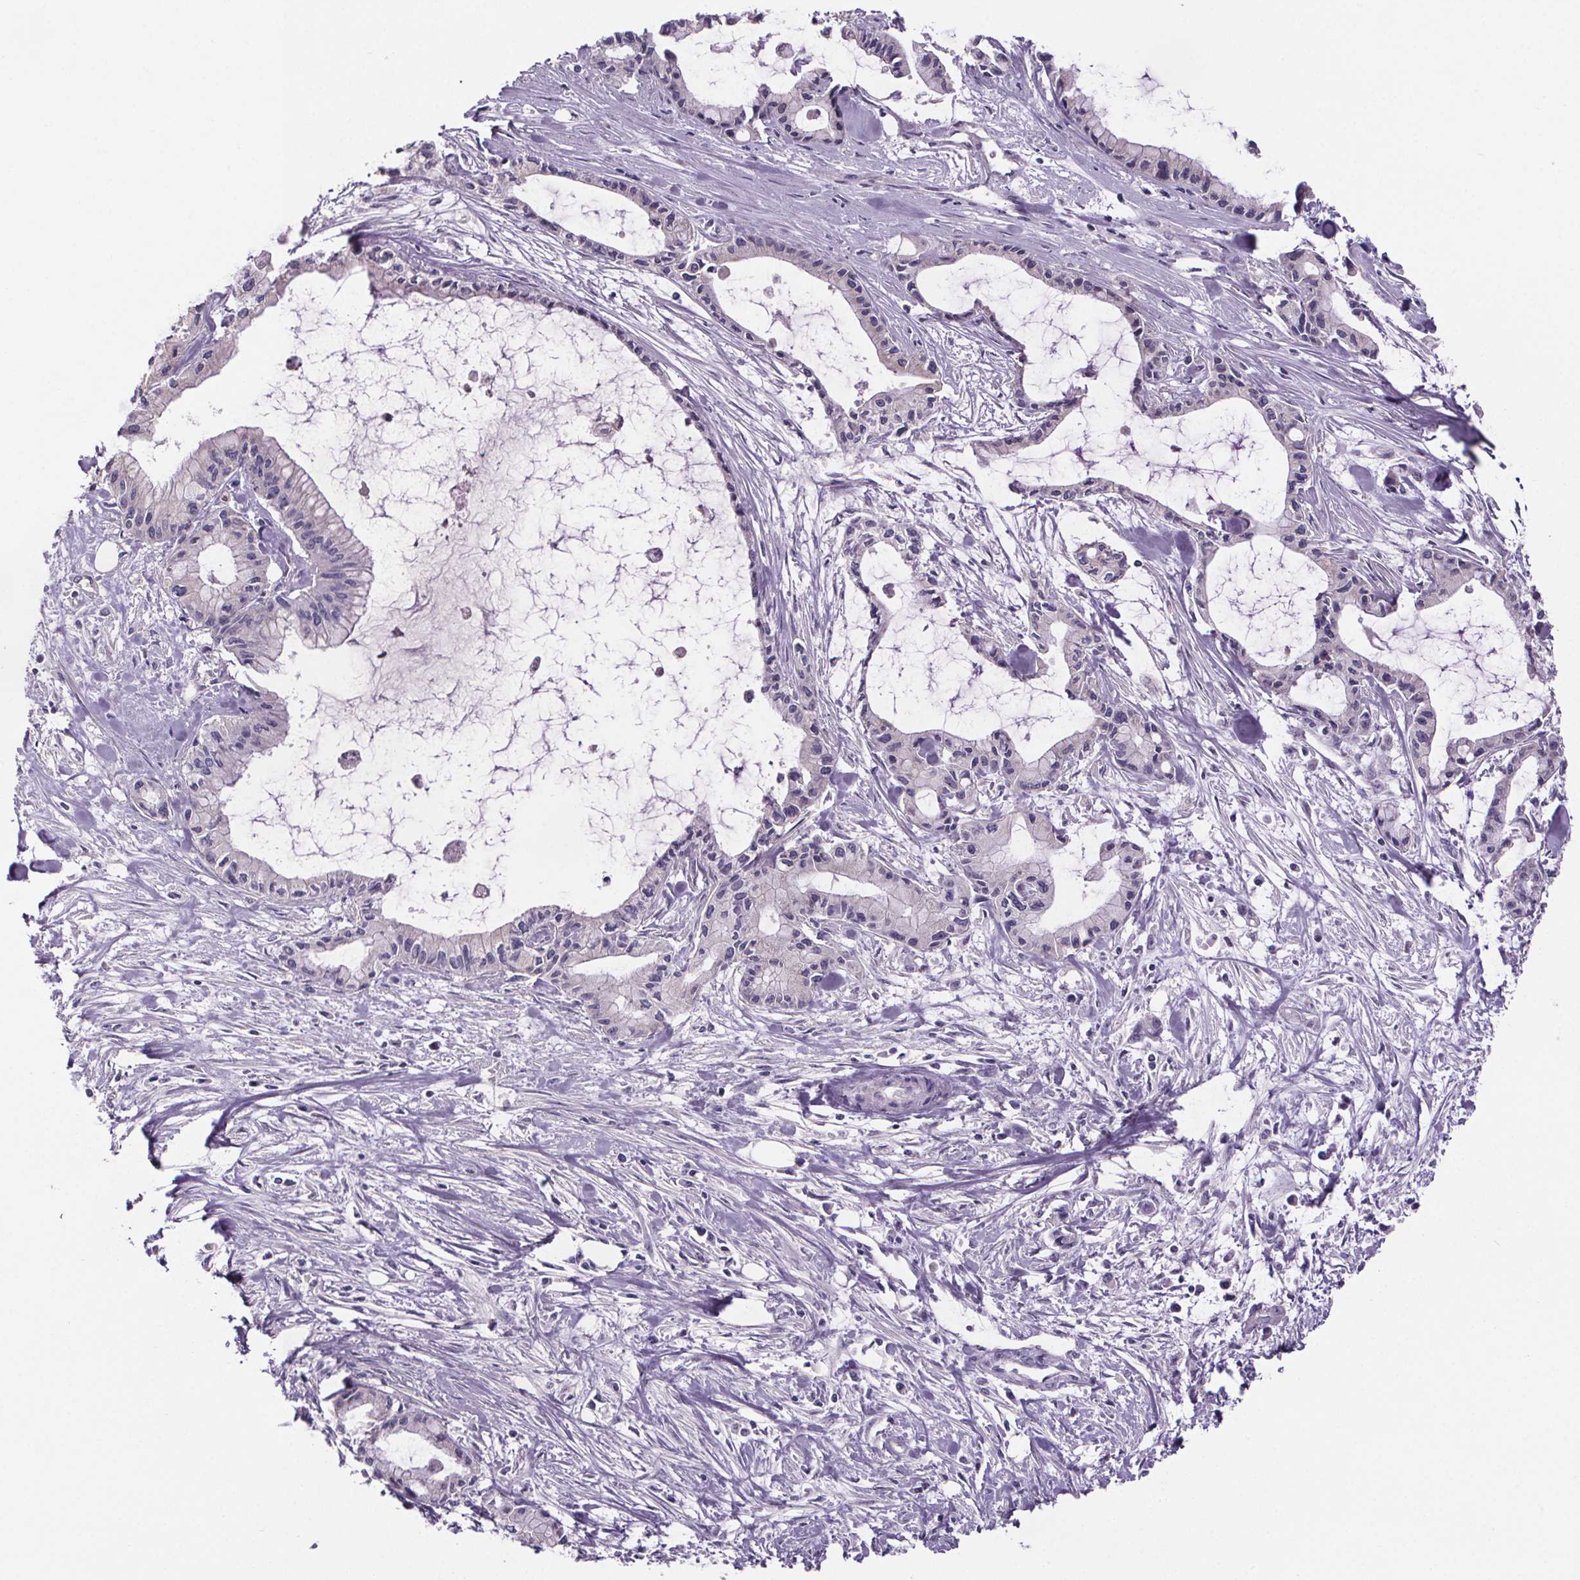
{"staining": {"intensity": "negative", "quantity": "none", "location": "none"}, "tissue": "pancreatic cancer", "cell_type": "Tumor cells", "image_type": "cancer", "snomed": [{"axis": "morphology", "description": "Adenocarcinoma, NOS"}, {"axis": "topography", "description": "Pancreas"}], "caption": "The micrograph demonstrates no staining of tumor cells in pancreatic cancer (adenocarcinoma). (DAB (3,3'-diaminobenzidine) immunohistochemistry visualized using brightfield microscopy, high magnification).", "gene": "CUBN", "patient": {"sex": "male", "age": 48}}